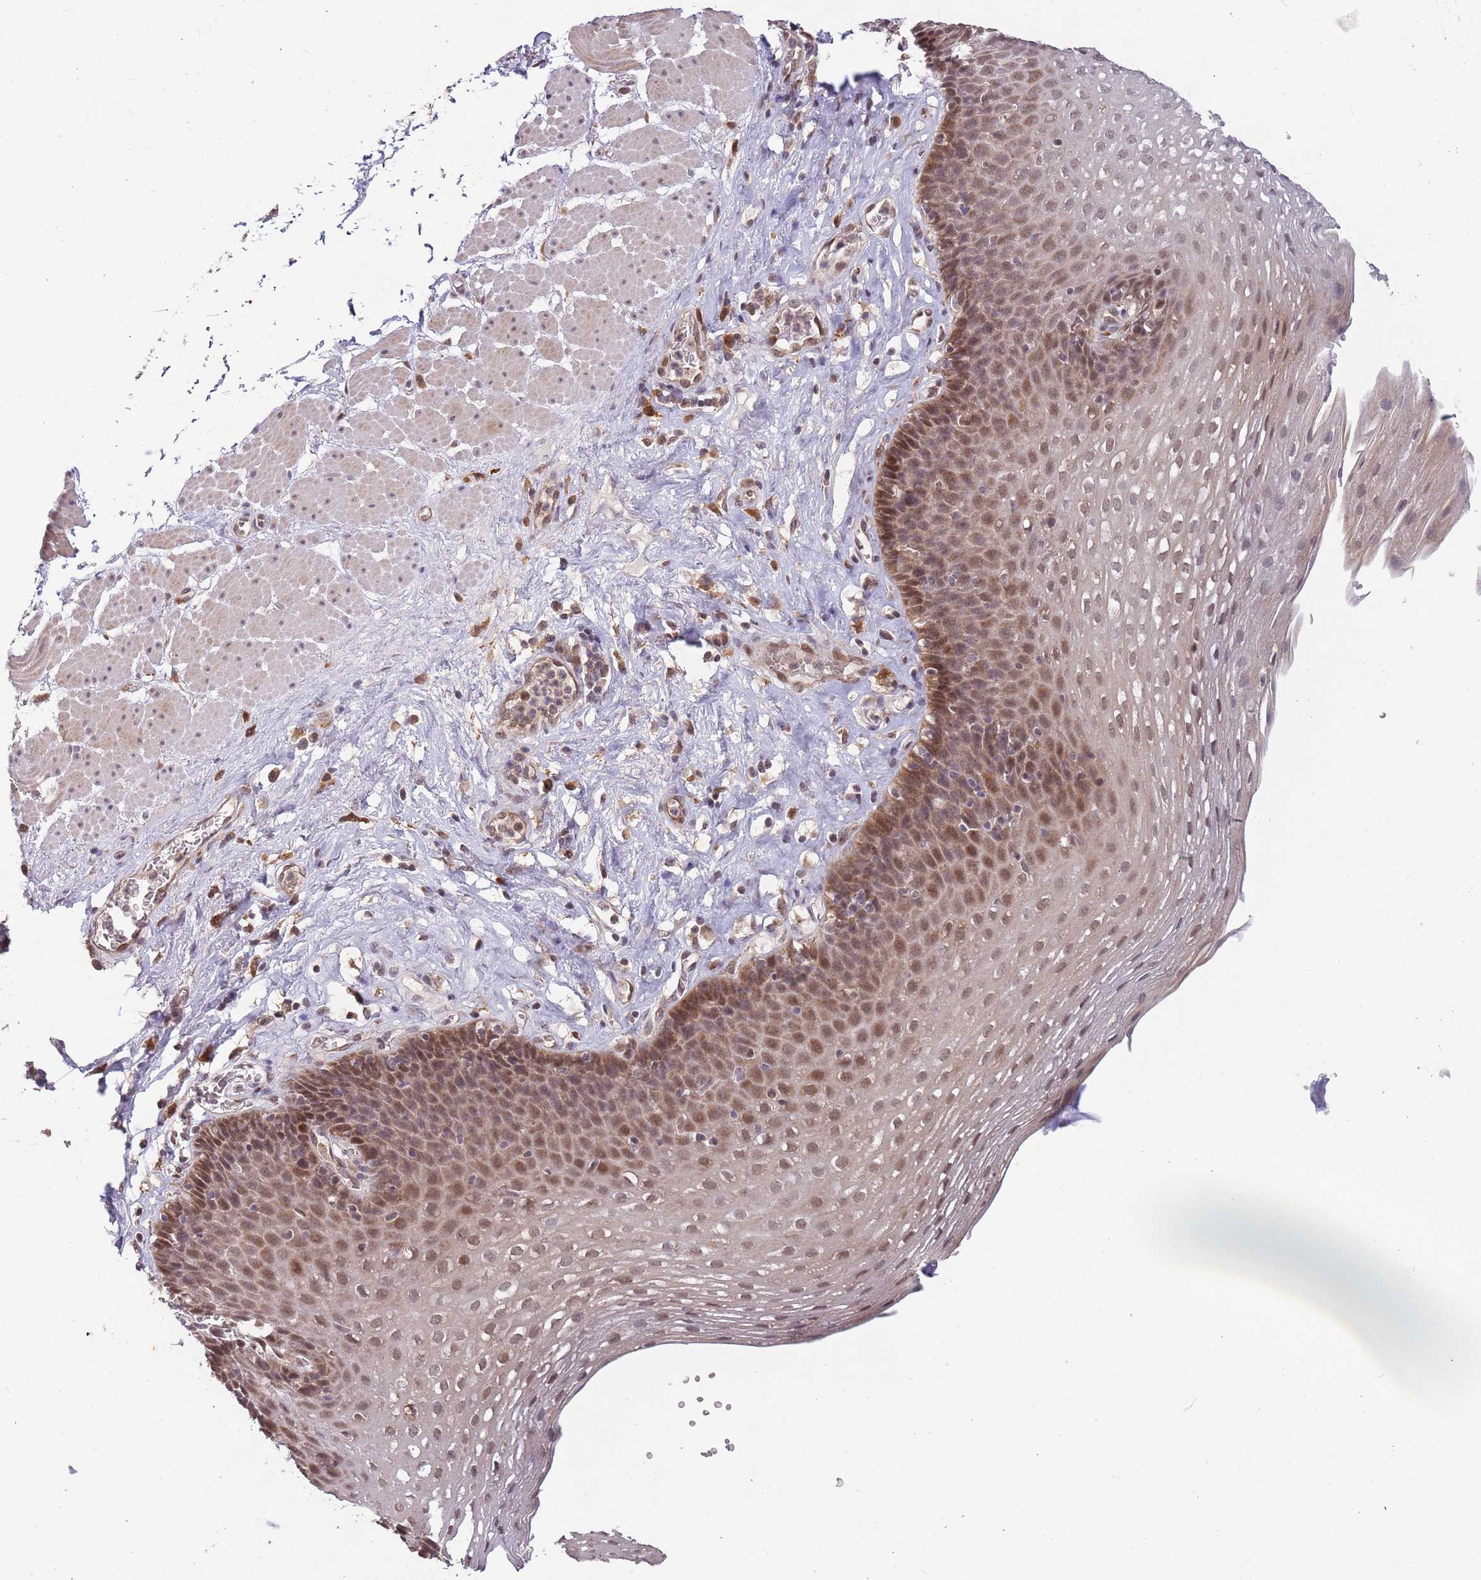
{"staining": {"intensity": "moderate", "quantity": ">75%", "location": "cytoplasmic/membranous,nuclear"}, "tissue": "esophagus", "cell_type": "Squamous epithelial cells", "image_type": "normal", "snomed": [{"axis": "morphology", "description": "Normal tissue, NOS"}, {"axis": "topography", "description": "Esophagus"}], "caption": "Immunohistochemistry (IHC) photomicrograph of benign human esophagus stained for a protein (brown), which reveals medium levels of moderate cytoplasmic/membranous,nuclear staining in about >75% of squamous epithelial cells.", "gene": "ZNF639", "patient": {"sex": "female", "age": 66}}